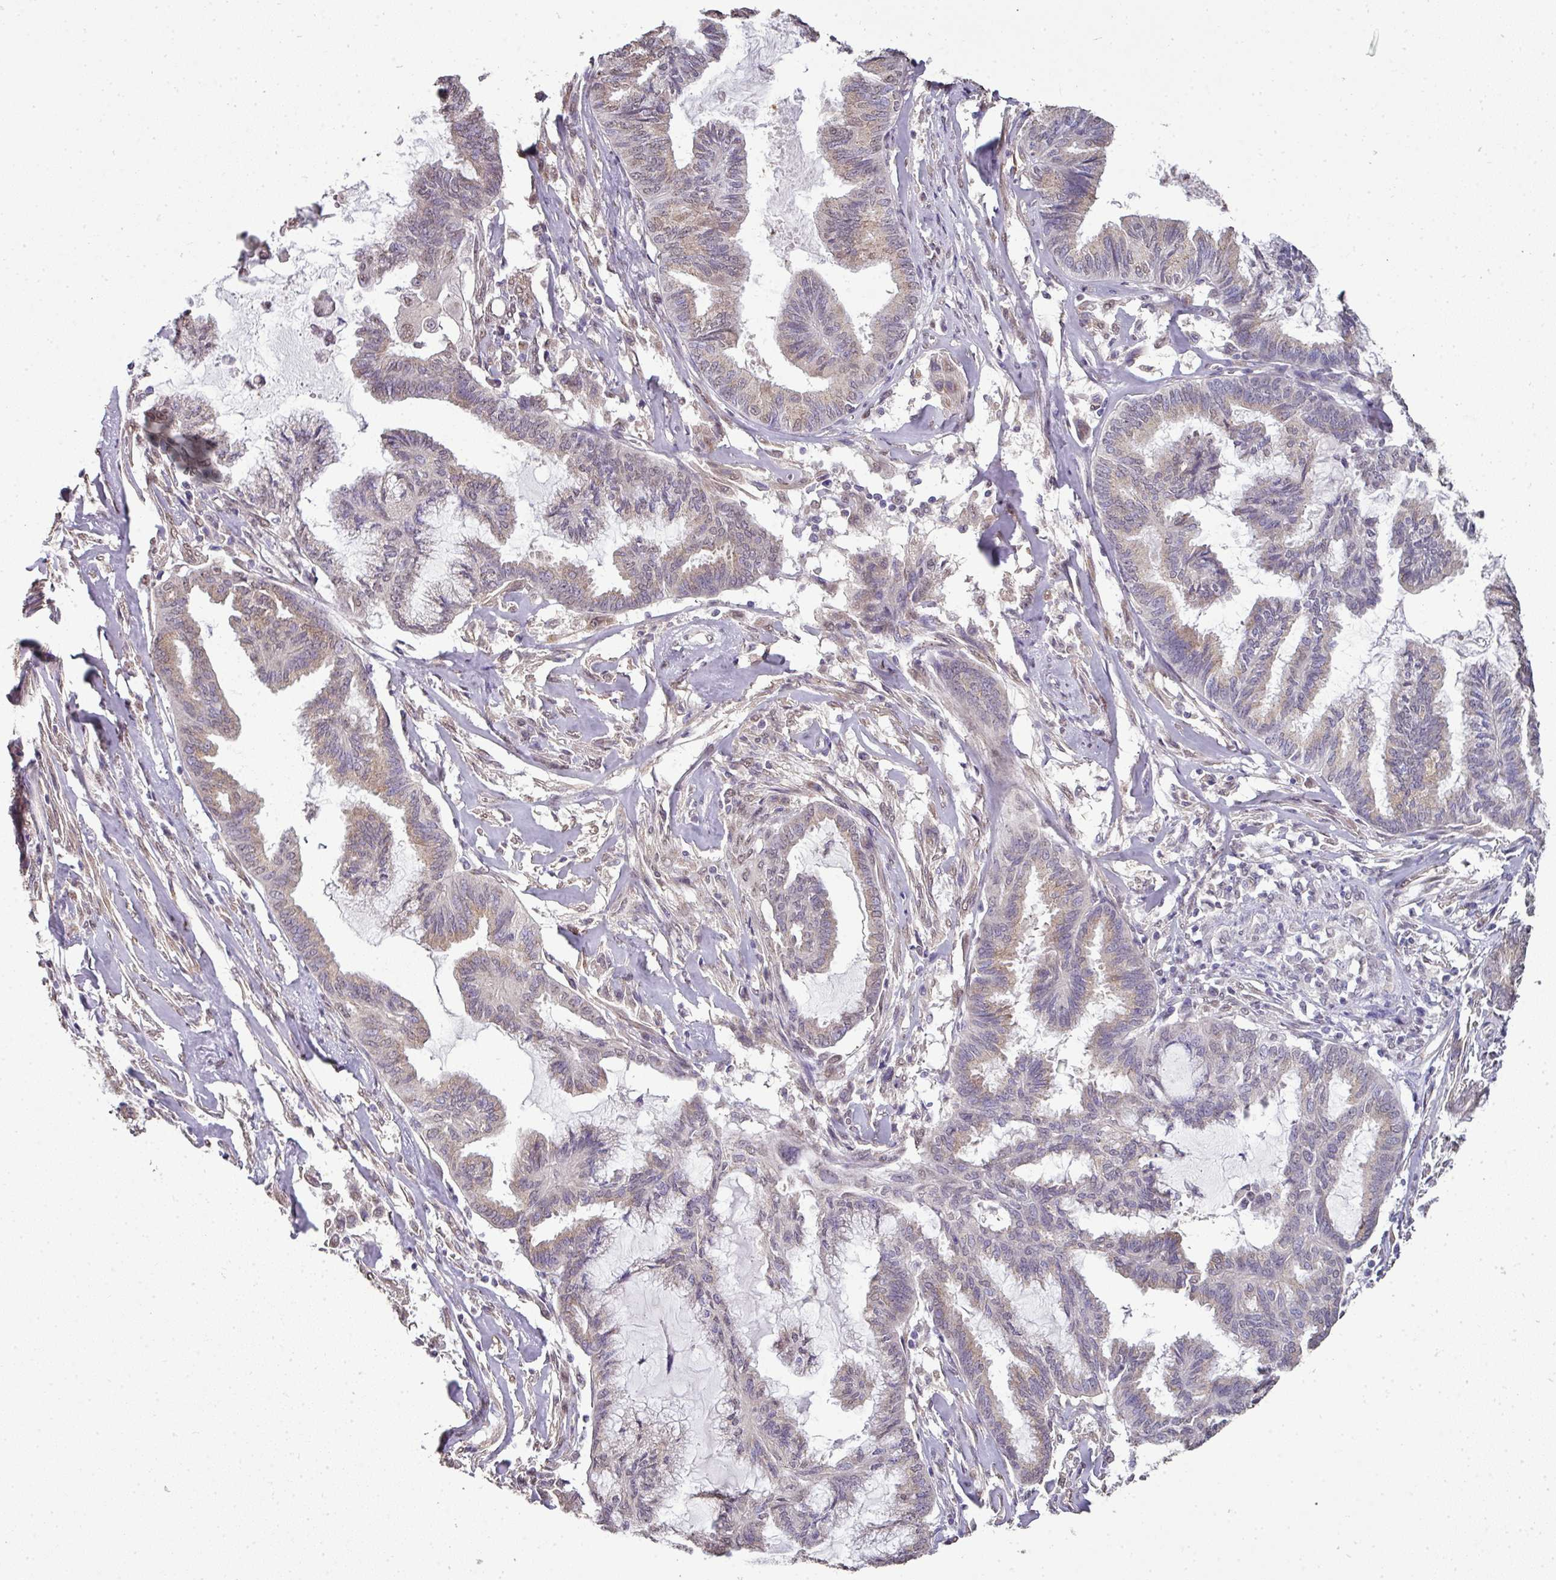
{"staining": {"intensity": "weak", "quantity": "25%-75%", "location": "cytoplasmic/membranous"}, "tissue": "endometrial cancer", "cell_type": "Tumor cells", "image_type": "cancer", "snomed": [{"axis": "morphology", "description": "Adenocarcinoma, NOS"}, {"axis": "topography", "description": "Endometrium"}], "caption": "Immunohistochemical staining of human endometrial adenocarcinoma demonstrates low levels of weak cytoplasmic/membranous protein positivity in approximately 25%-75% of tumor cells.", "gene": "JPH2", "patient": {"sex": "female", "age": 86}}